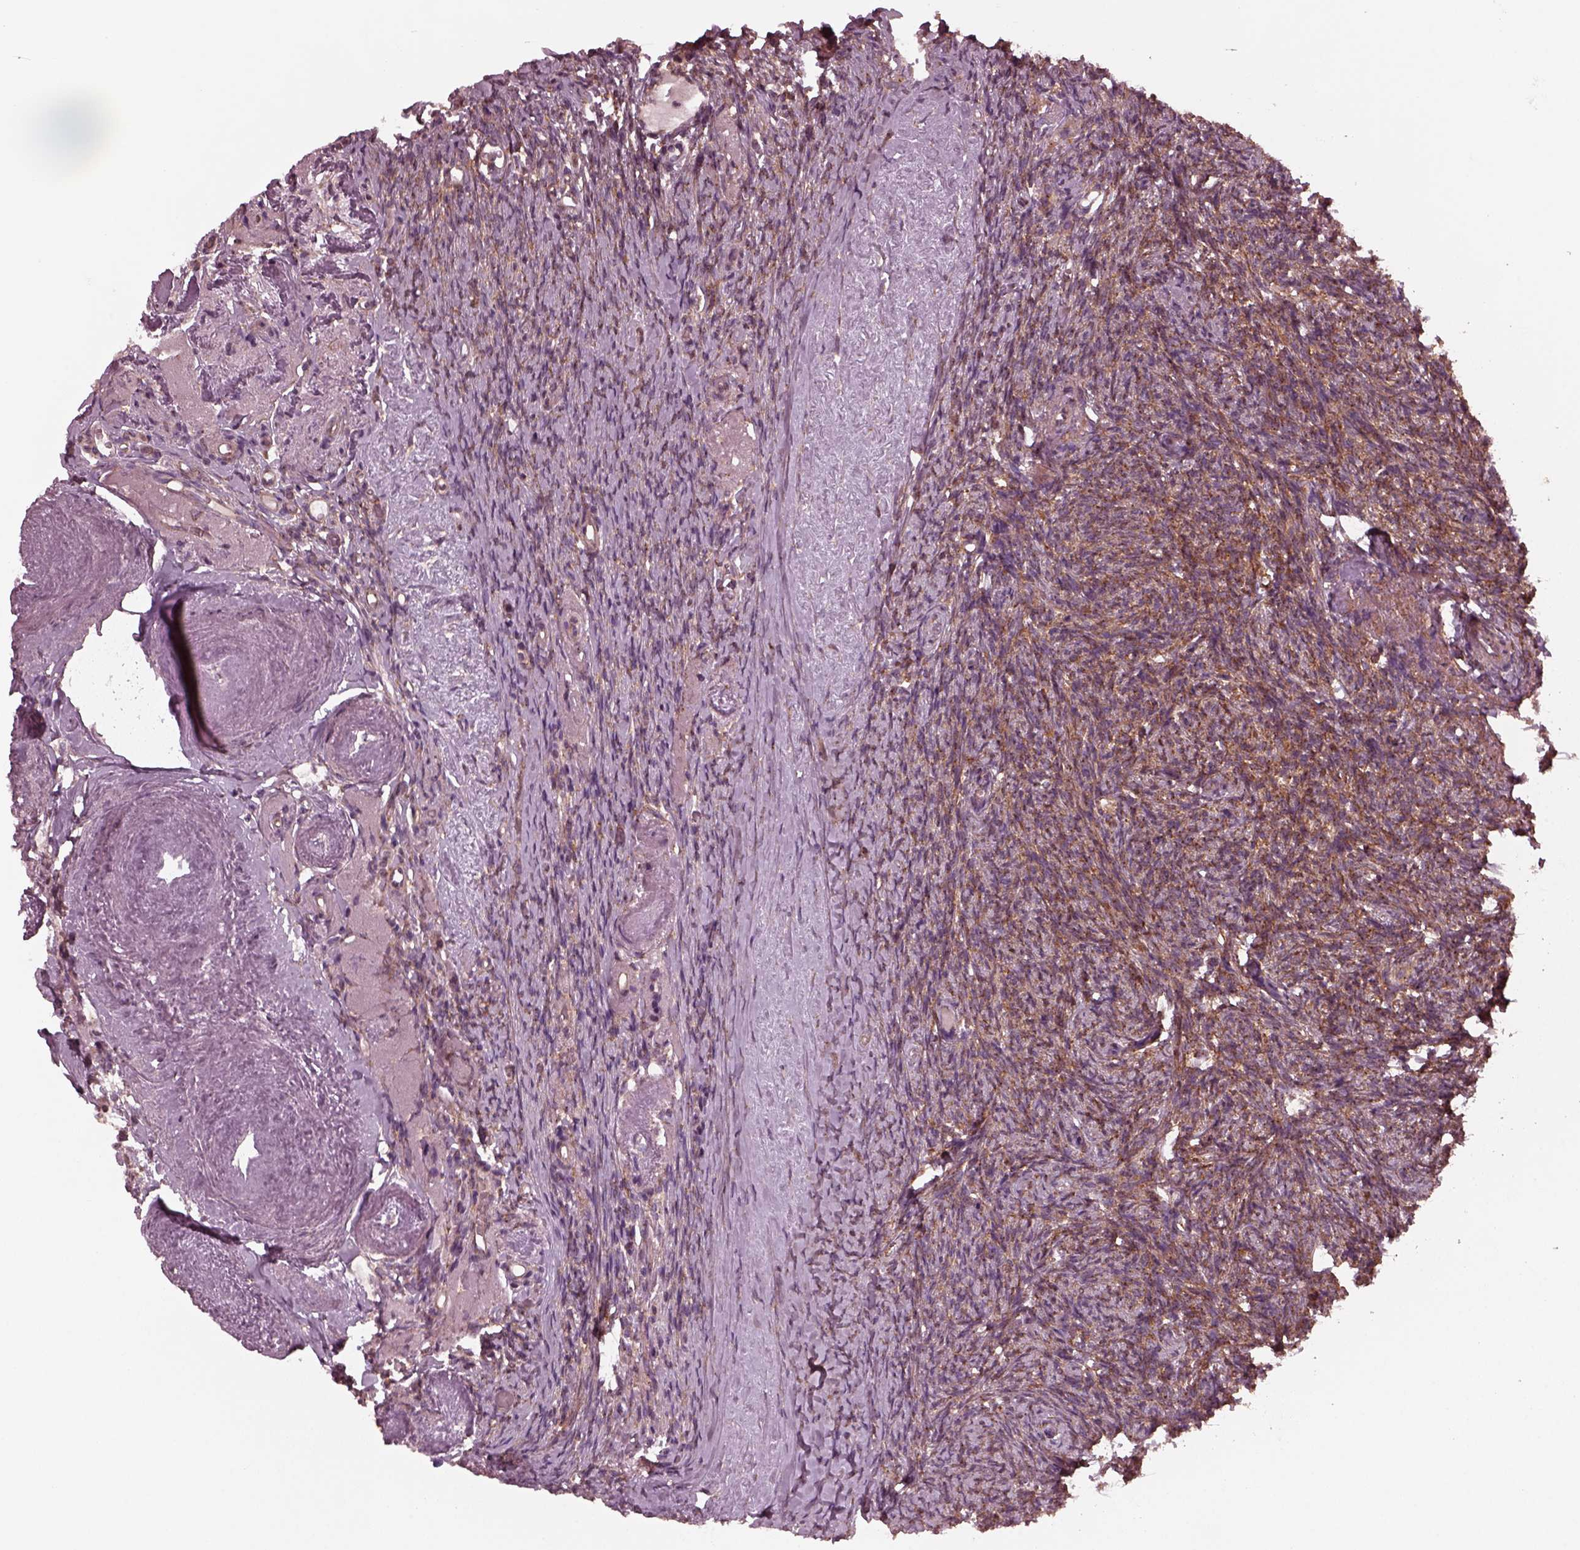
{"staining": {"intensity": "moderate", "quantity": ">75%", "location": "cytoplasmic/membranous"}, "tissue": "ovary", "cell_type": "Ovarian stroma cells", "image_type": "normal", "snomed": [{"axis": "morphology", "description": "Normal tissue, NOS"}, {"axis": "topography", "description": "Ovary"}], "caption": "About >75% of ovarian stroma cells in unremarkable human ovary exhibit moderate cytoplasmic/membranous protein staining as visualized by brown immunohistochemical staining.", "gene": "TUBG1", "patient": {"sex": "female", "age": 72}}